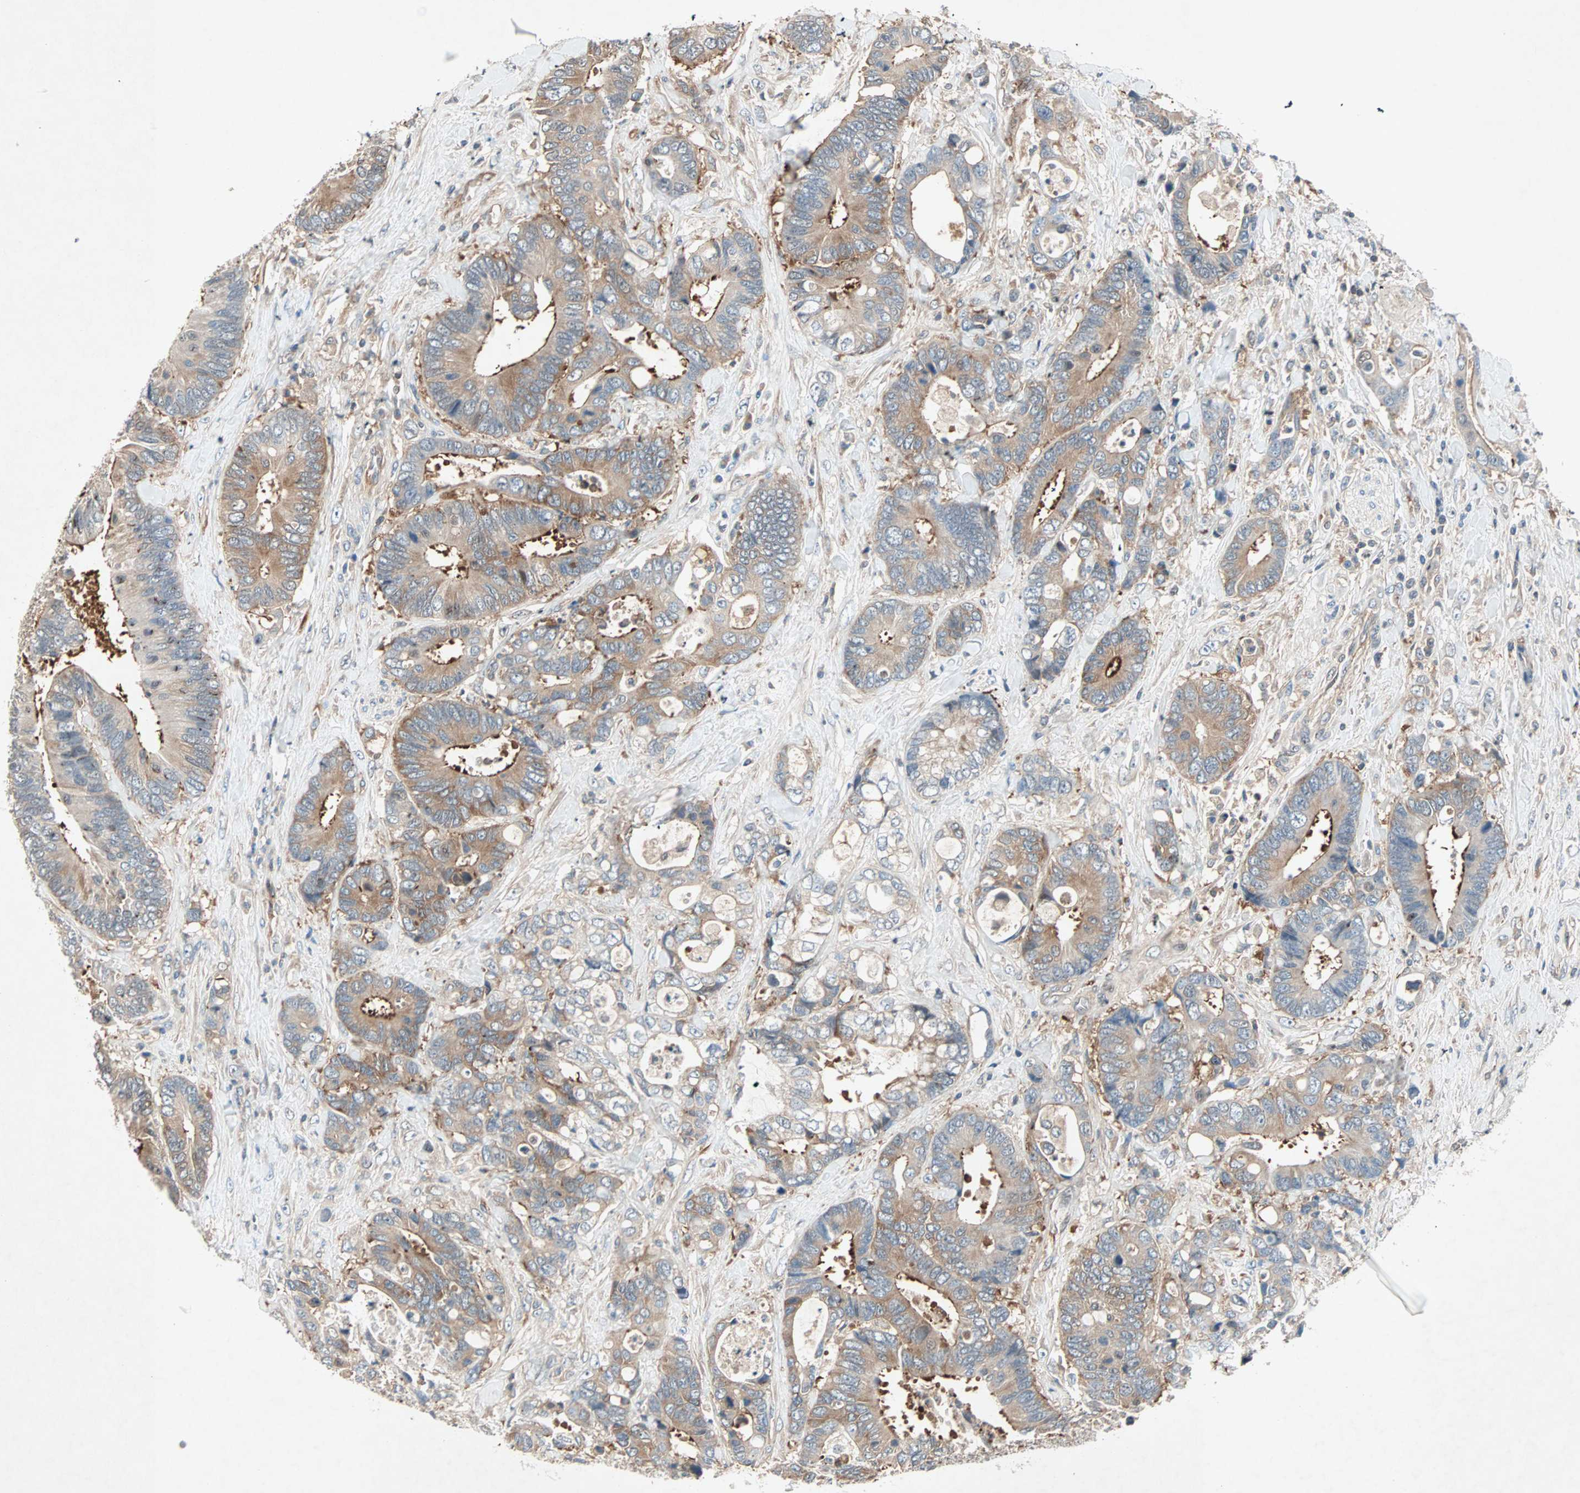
{"staining": {"intensity": "strong", "quantity": ">75%", "location": "cytoplasmic/membranous"}, "tissue": "colorectal cancer", "cell_type": "Tumor cells", "image_type": "cancer", "snomed": [{"axis": "morphology", "description": "Adenocarcinoma, NOS"}, {"axis": "topography", "description": "Rectum"}], "caption": "The photomicrograph displays immunohistochemical staining of adenocarcinoma (colorectal). There is strong cytoplasmic/membranous staining is appreciated in approximately >75% of tumor cells.", "gene": "TEC", "patient": {"sex": "male", "age": 55}}